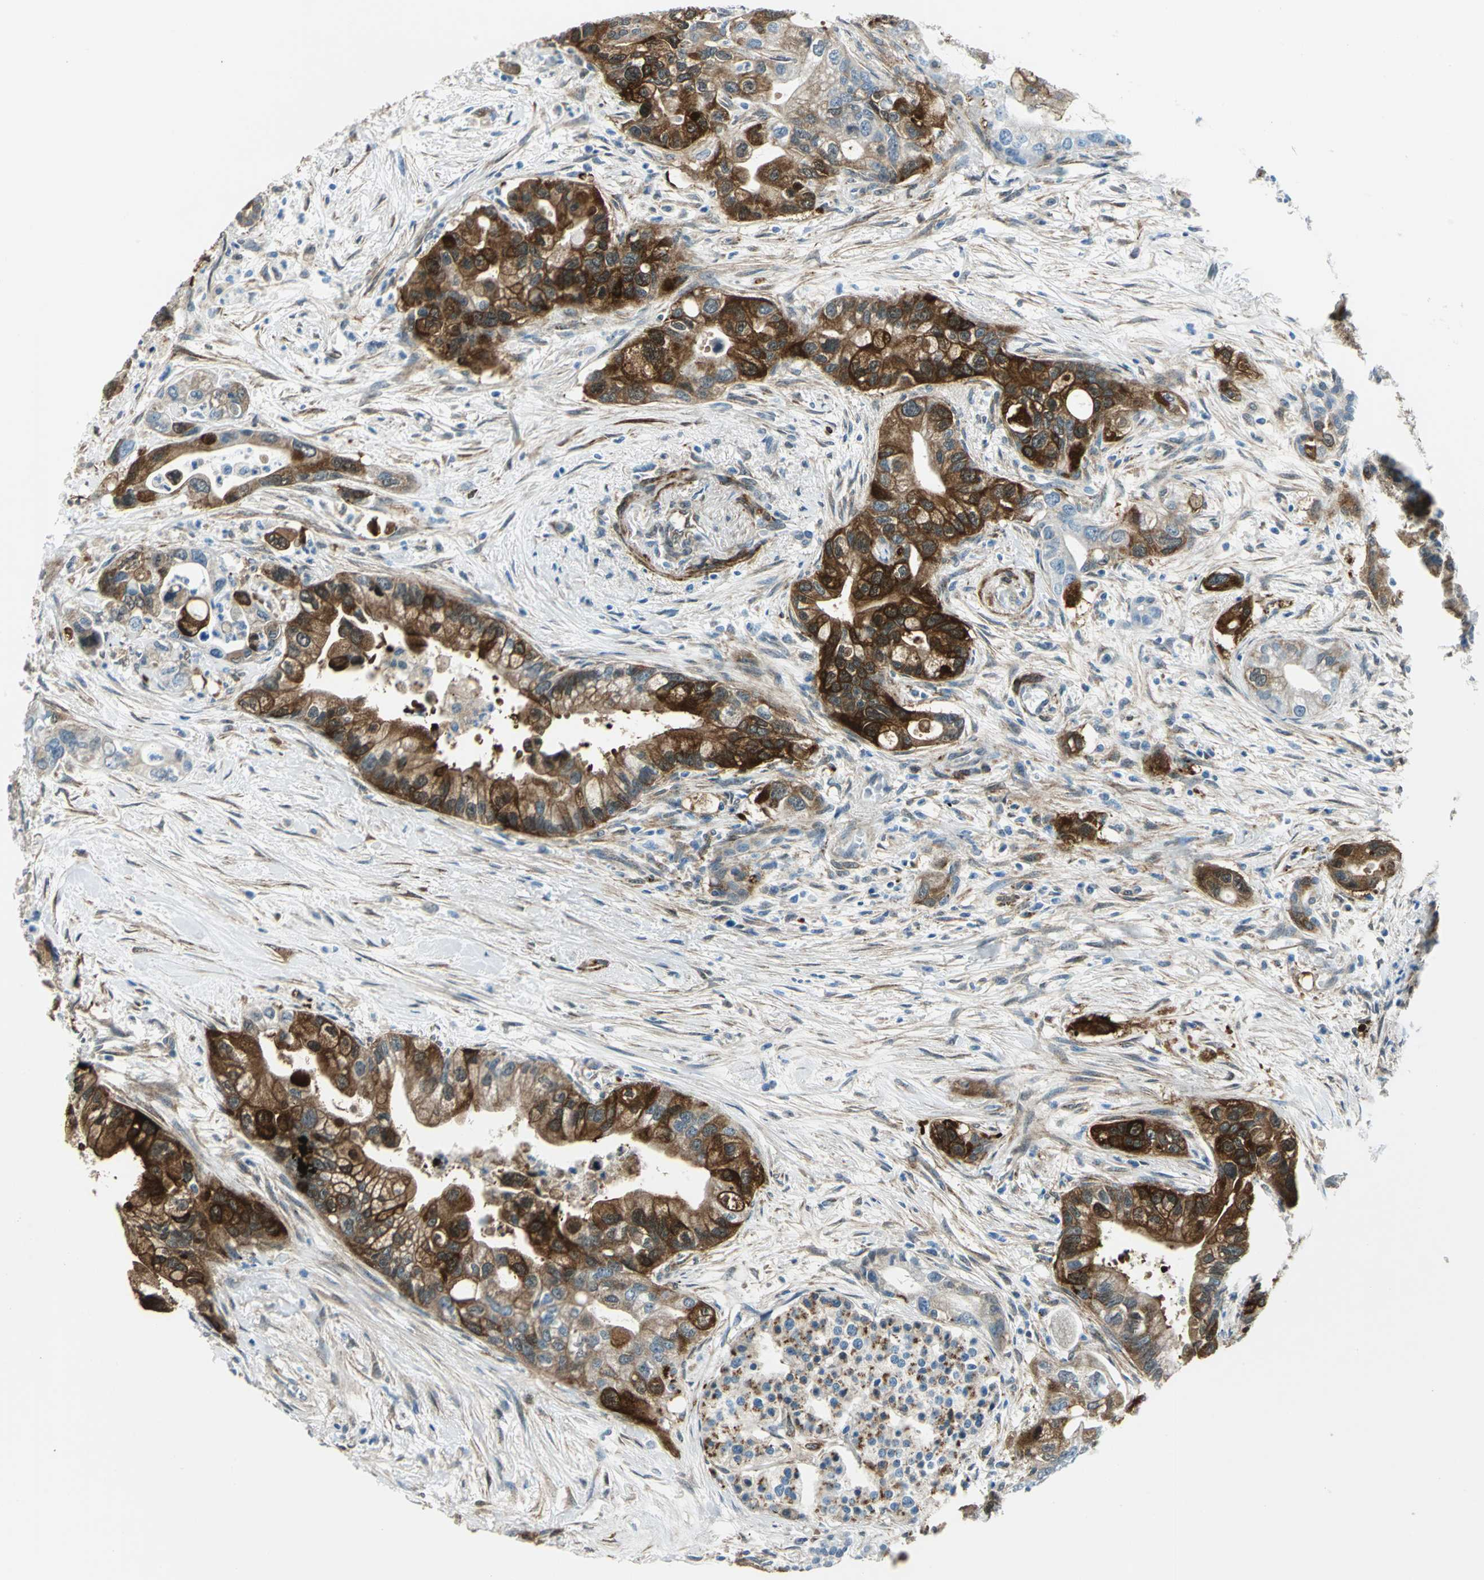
{"staining": {"intensity": "strong", "quantity": ">75%", "location": "cytoplasmic/membranous"}, "tissue": "pancreatic cancer", "cell_type": "Tumor cells", "image_type": "cancer", "snomed": [{"axis": "morphology", "description": "Adenocarcinoma, NOS"}, {"axis": "topography", "description": "Pancreas"}], "caption": "A micrograph showing strong cytoplasmic/membranous positivity in about >75% of tumor cells in adenocarcinoma (pancreatic), as visualized by brown immunohistochemical staining.", "gene": "HSPB1", "patient": {"sex": "male", "age": 70}}